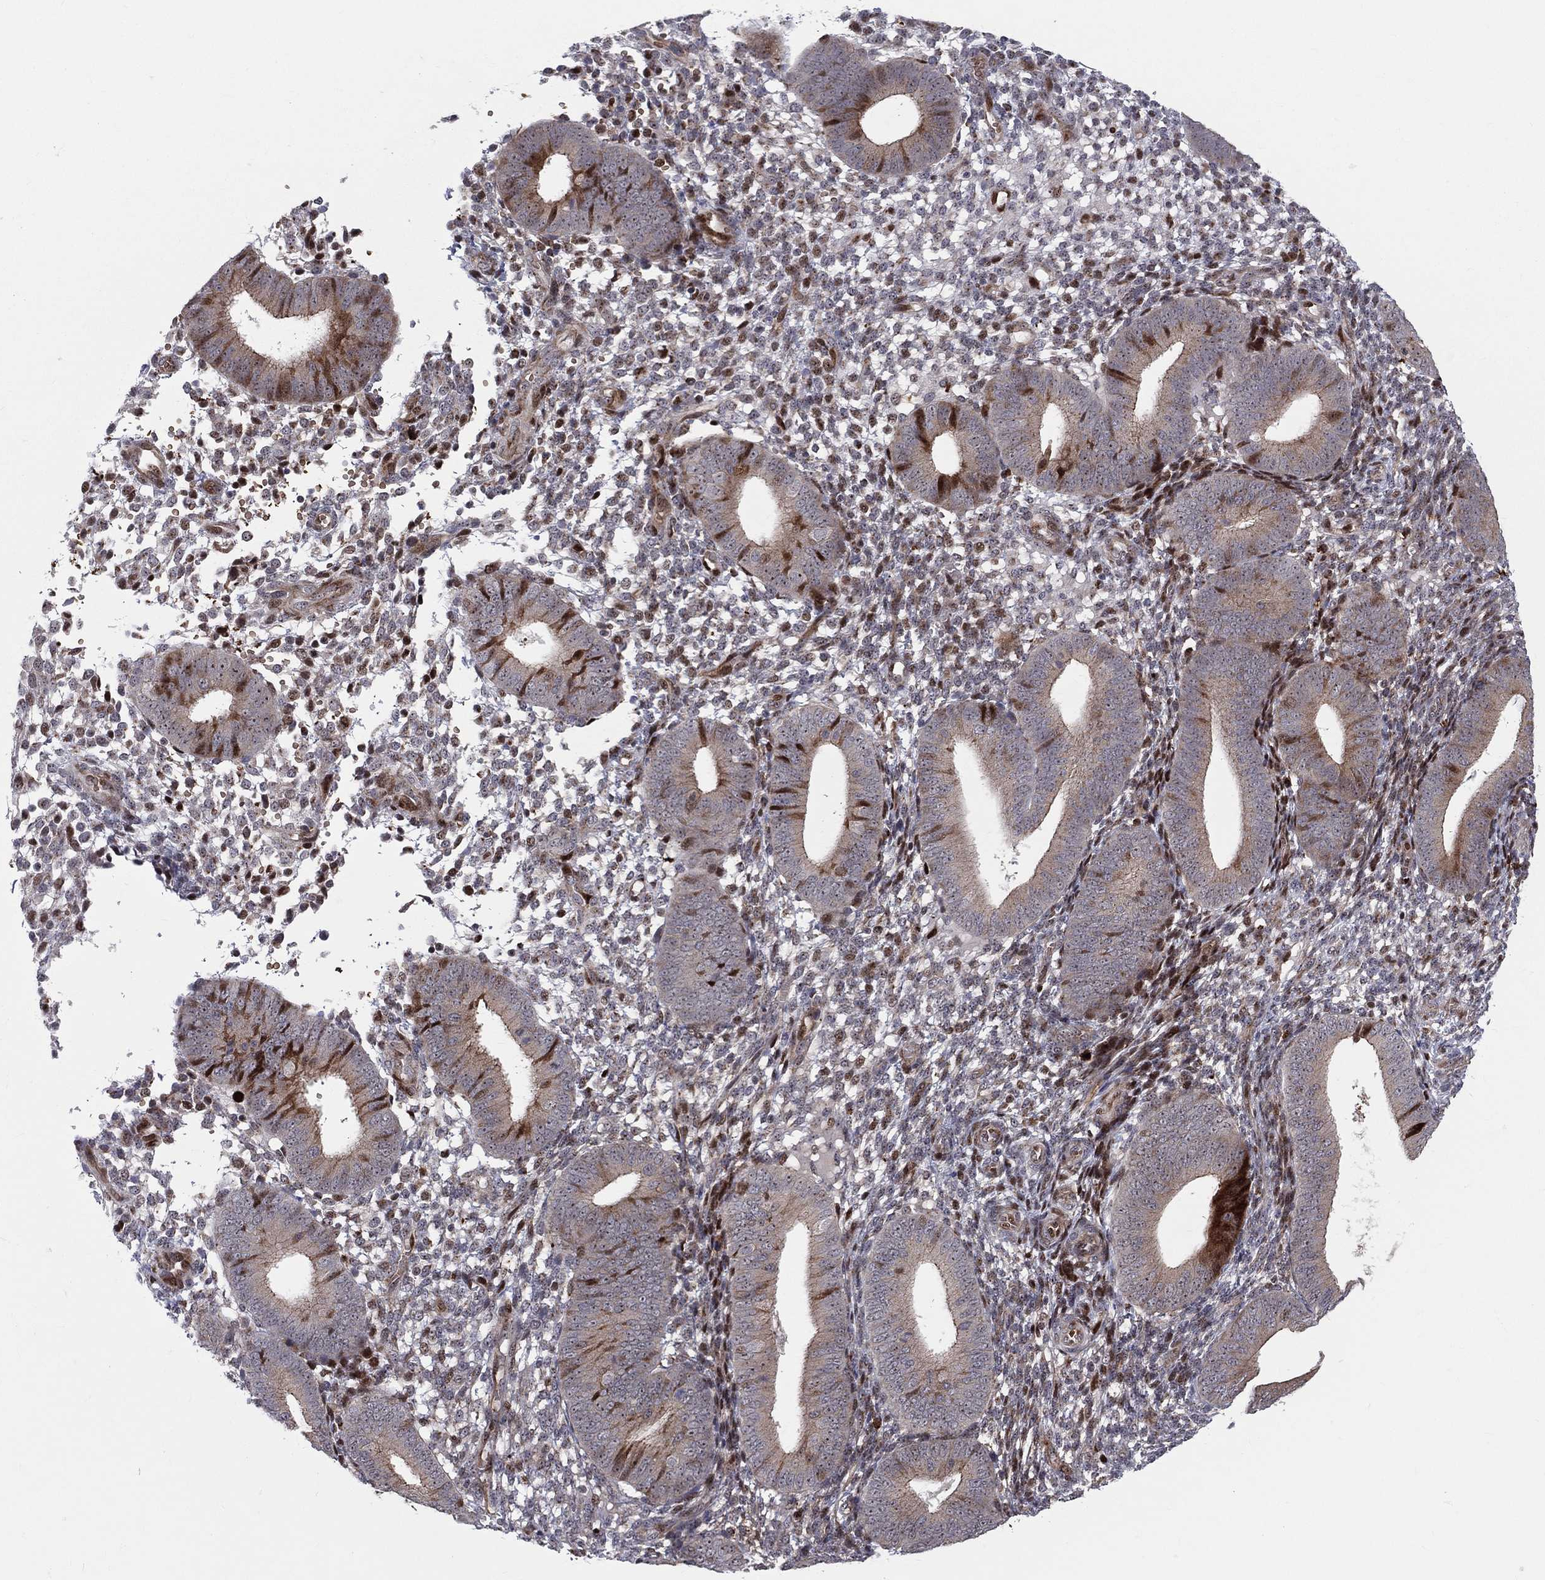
{"staining": {"intensity": "strong", "quantity": "<25%", "location": "nuclear"}, "tissue": "endometrium", "cell_type": "Cells in endometrial stroma", "image_type": "normal", "snomed": [{"axis": "morphology", "description": "Normal tissue, NOS"}, {"axis": "topography", "description": "Endometrium"}], "caption": "Immunohistochemical staining of normal human endometrium displays strong nuclear protein positivity in approximately <25% of cells in endometrial stroma.", "gene": "VHL", "patient": {"sex": "female", "age": 39}}